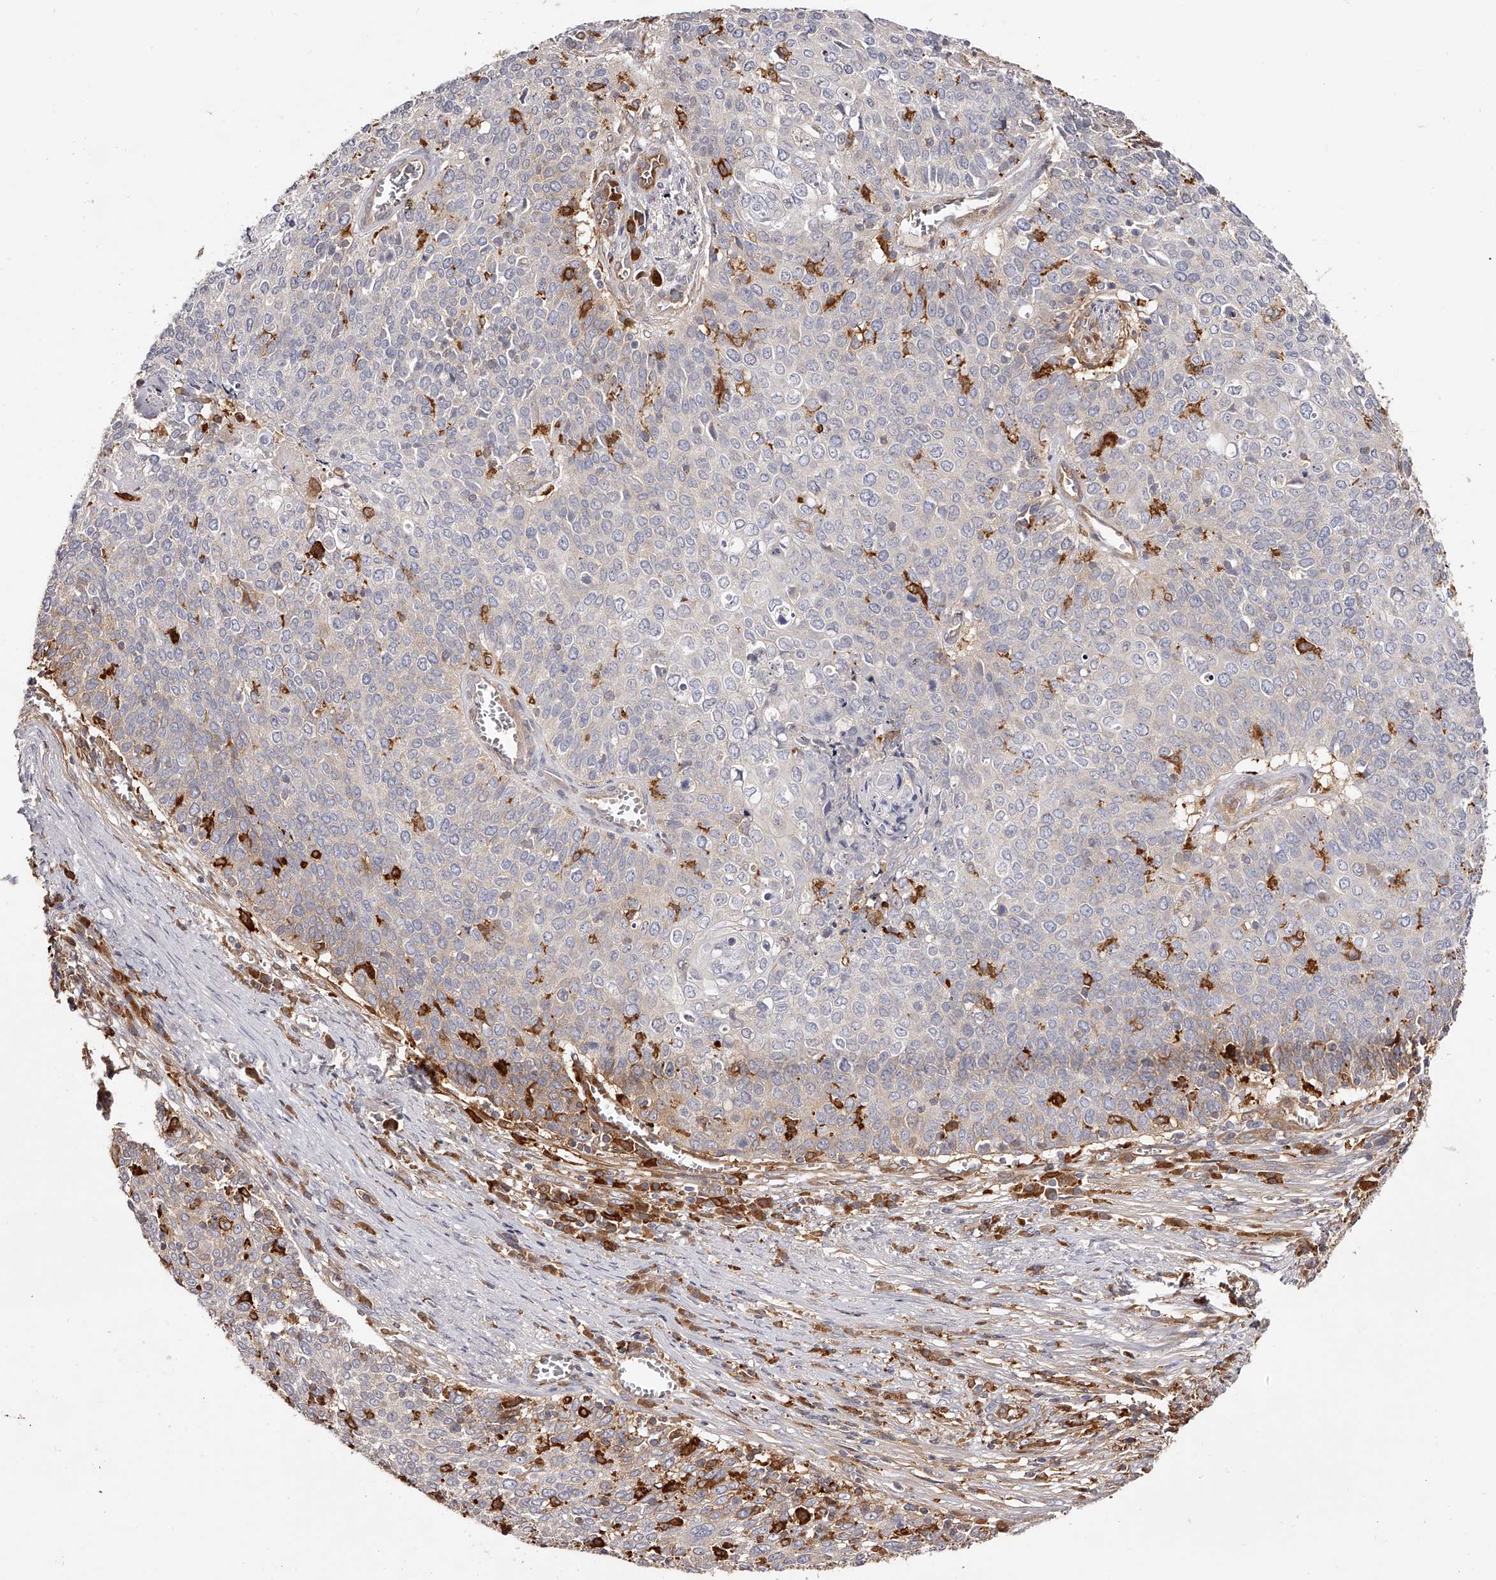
{"staining": {"intensity": "weak", "quantity": "<25%", "location": "cytoplasmic/membranous"}, "tissue": "cervical cancer", "cell_type": "Tumor cells", "image_type": "cancer", "snomed": [{"axis": "morphology", "description": "Squamous cell carcinoma, NOS"}, {"axis": "topography", "description": "Cervix"}], "caption": "Image shows no significant protein expression in tumor cells of cervical squamous cell carcinoma.", "gene": "LAP3", "patient": {"sex": "female", "age": 39}}